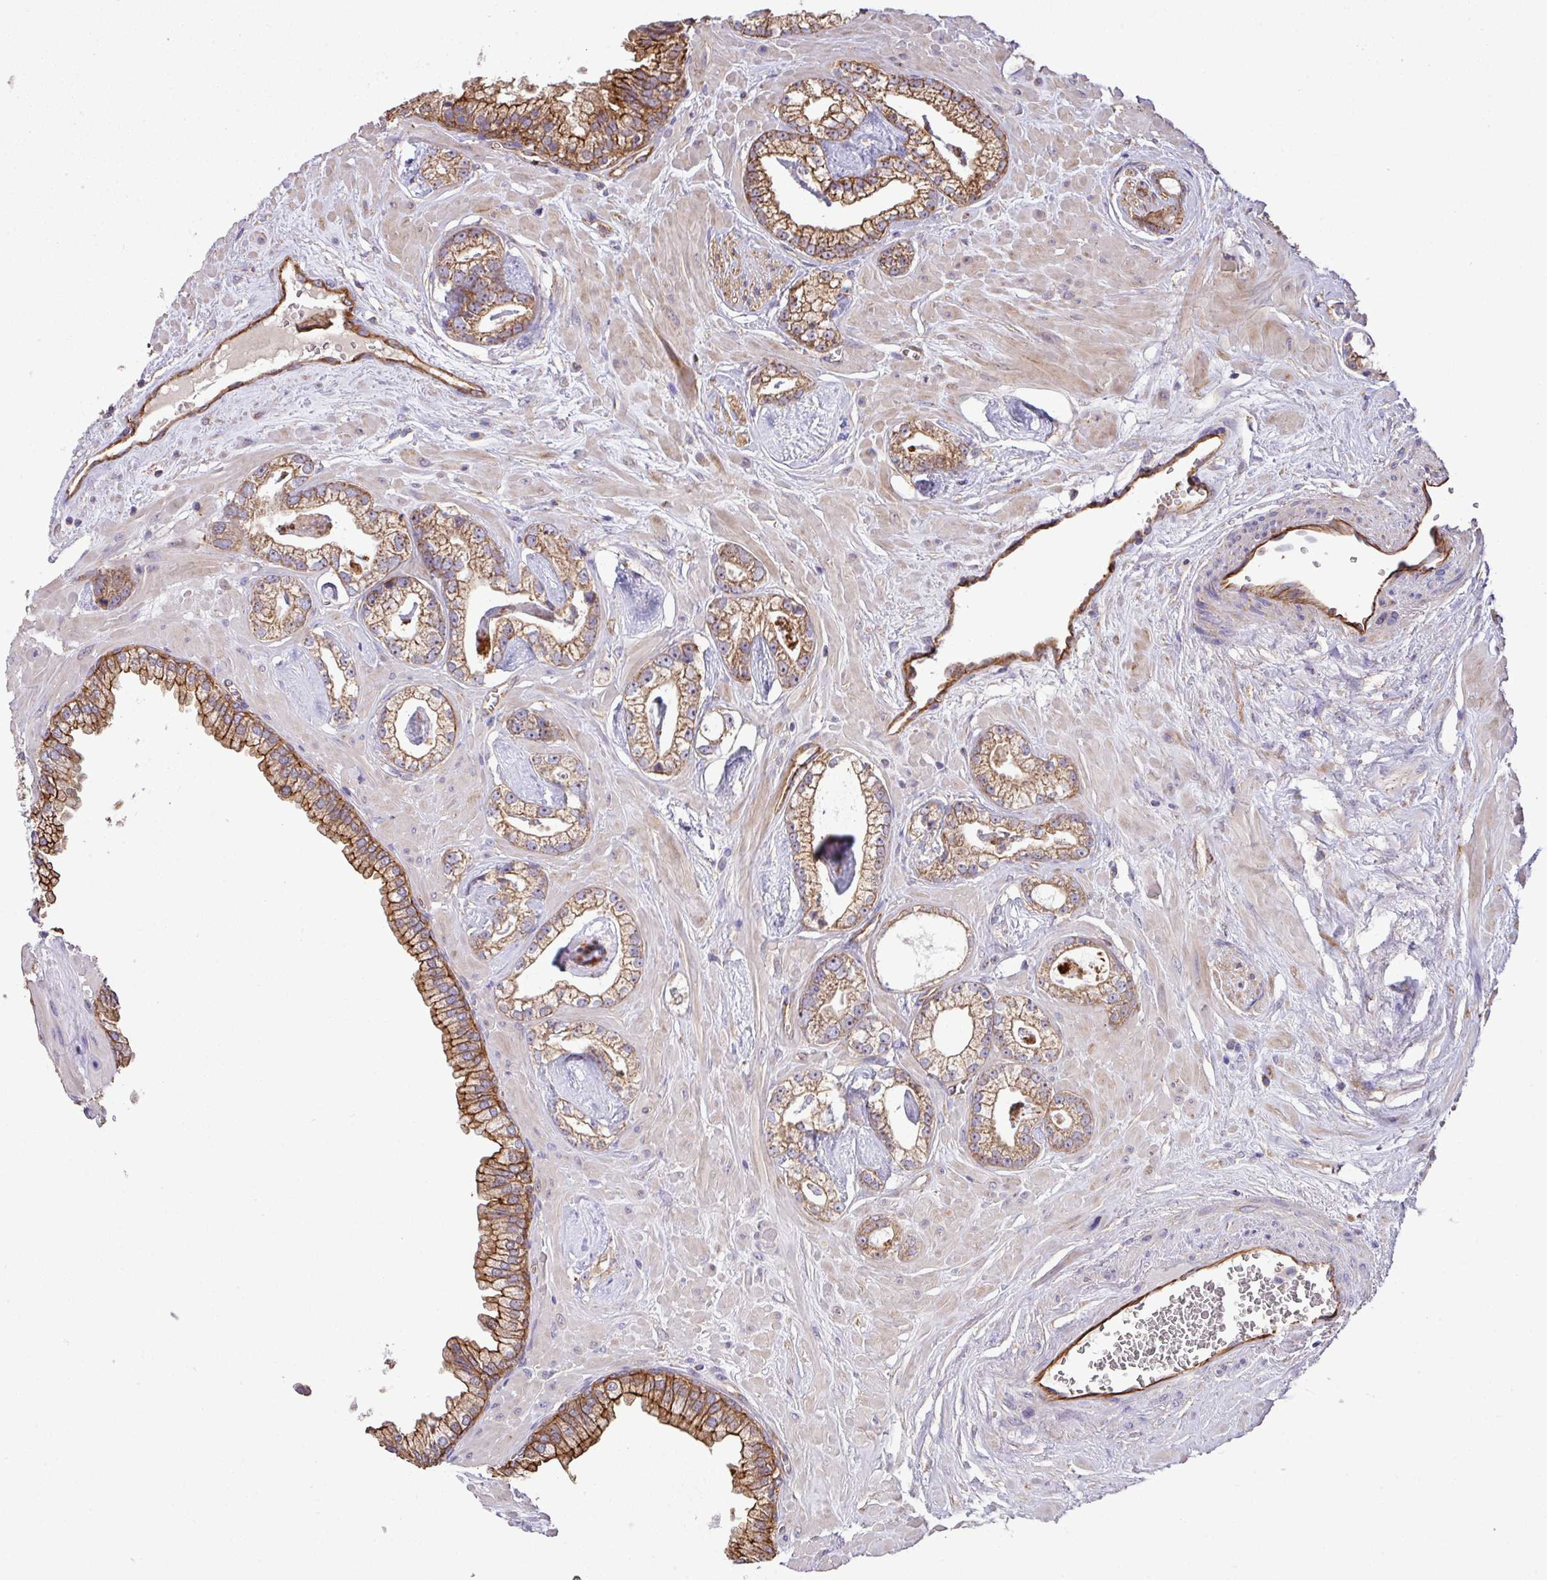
{"staining": {"intensity": "moderate", "quantity": "25%-75%", "location": "cytoplasmic/membranous"}, "tissue": "prostate cancer", "cell_type": "Tumor cells", "image_type": "cancer", "snomed": [{"axis": "morphology", "description": "Adenocarcinoma, Low grade"}, {"axis": "topography", "description": "Prostate"}], "caption": "Protein staining displays moderate cytoplasmic/membranous positivity in approximately 25%-75% of tumor cells in adenocarcinoma (low-grade) (prostate).", "gene": "LRRC53", "patient": {"sex": "male", "age": 60}}